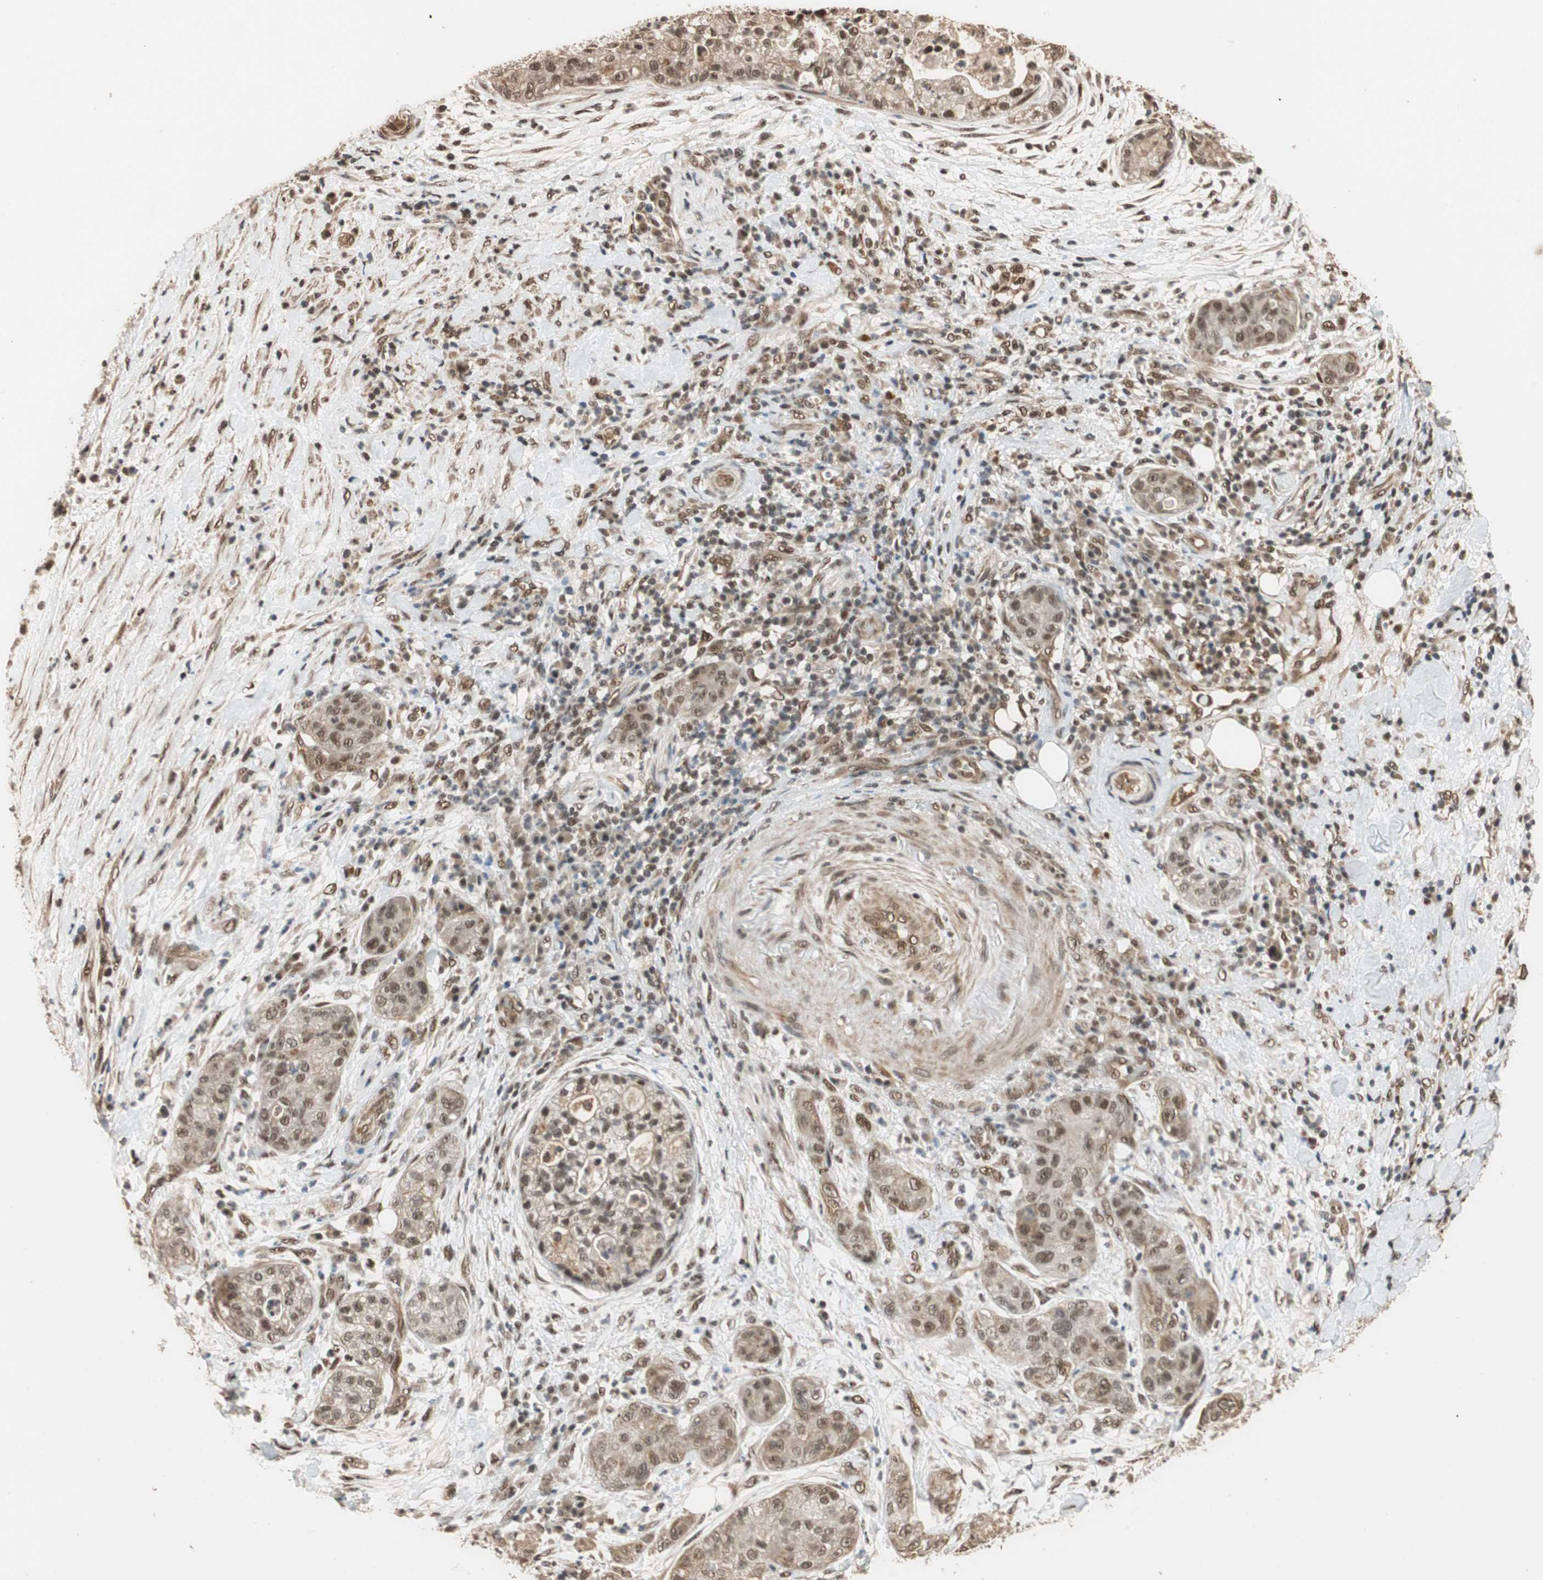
{"staining": {"intensity": "moderate", "quantity": ">75%", "location": "cytoplasmic/membranous,nuclear"}, "tissue": "pancreatic cancer", "cell_type": "Tumor cells", "image_type": "cancer", "snomed": [{"axis": "morphology", "description": "Adenocarcinoma, NOS"}, {"axis": "topography", "description": "Pancreas"}], "caption": "Moderate cytoplasmic/membranous and nuclear protein expression is seen in about >75% of tumor cells in pancreatic adenocarcinoma.", "gene": "CDC5L", "patient": {"sex": "female", "age": 78}}